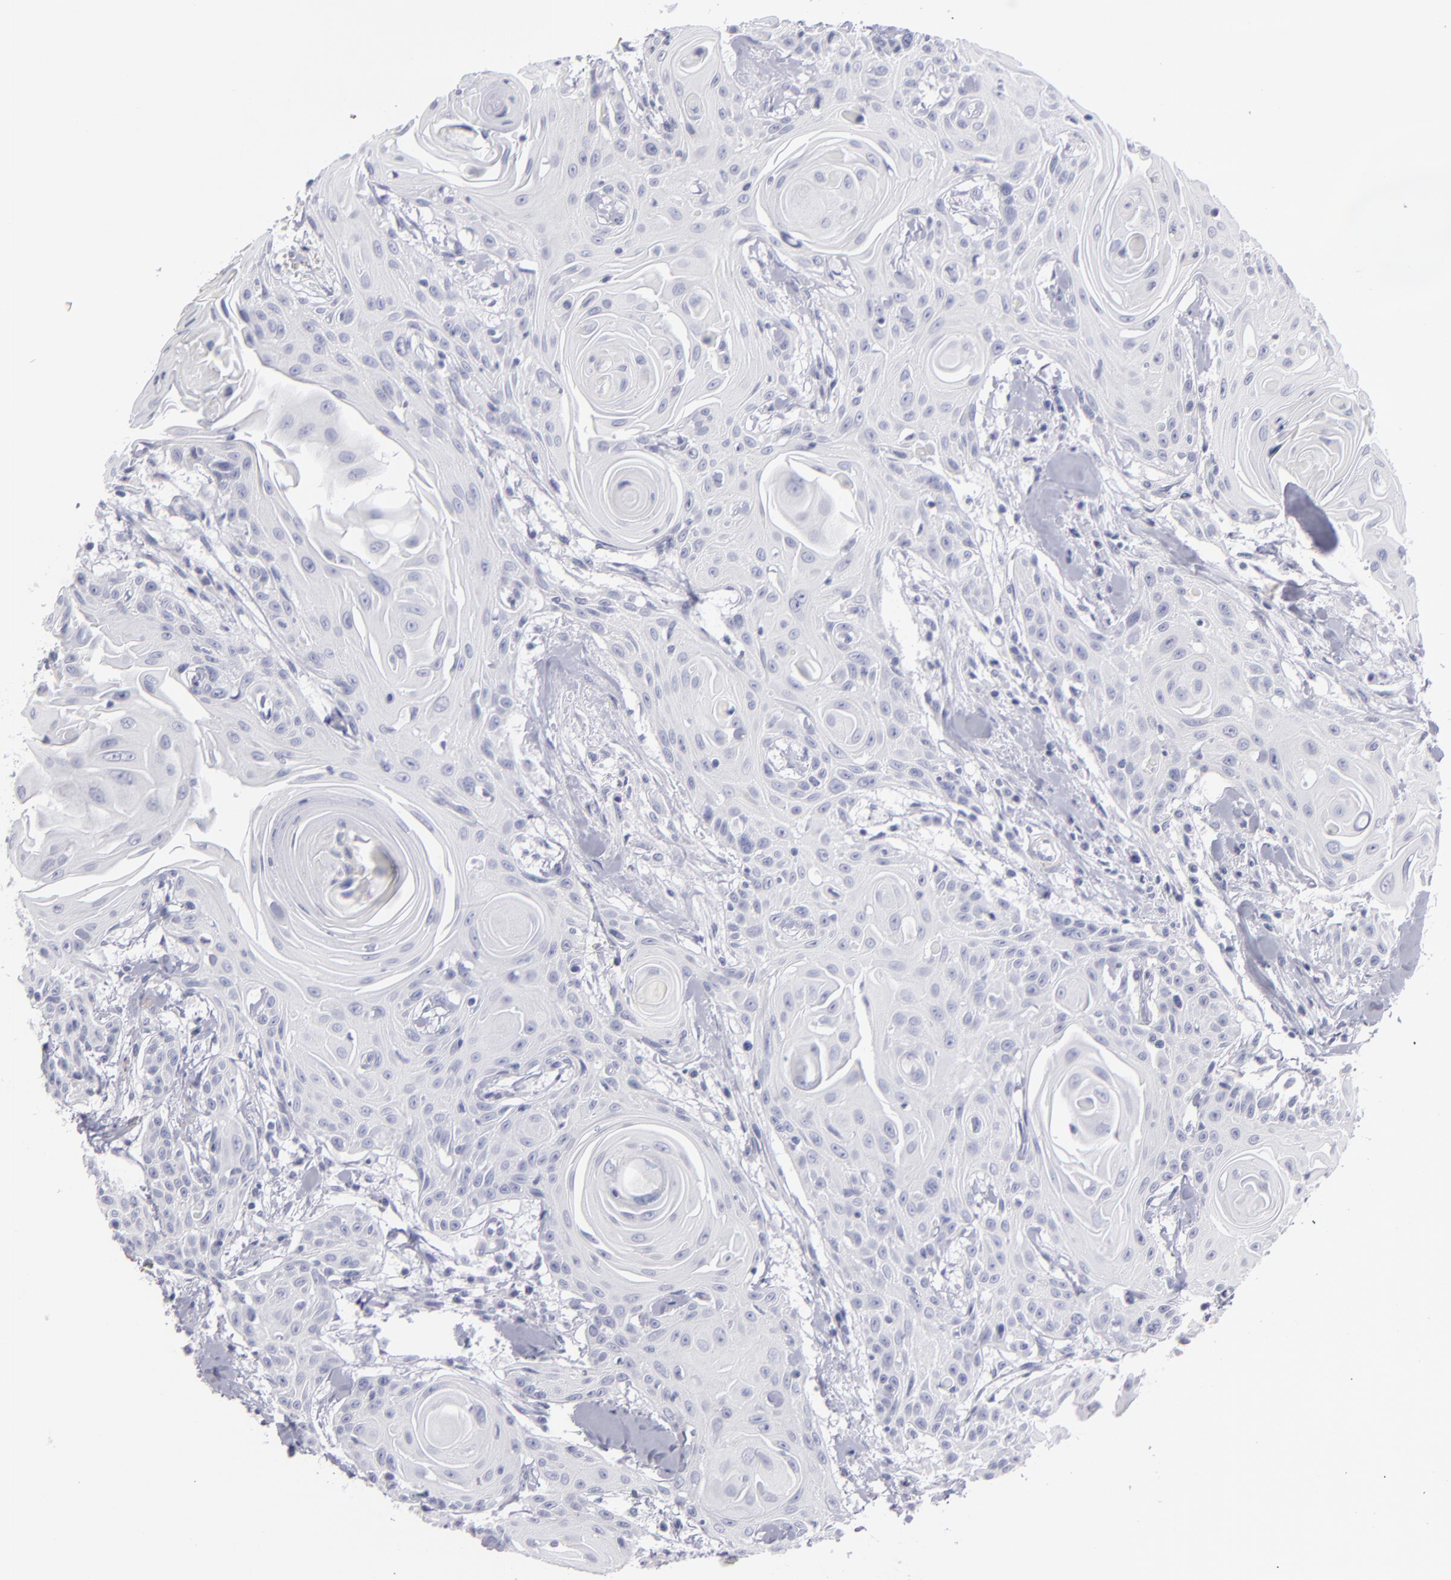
{"staining": {"intensity": "negative", "quantity": "none", "location": "none"}, "tissue": "head and neck cancer", "cell_type": "Tumor cells", "image_type": "cancer", "snomed": [{"axis": "morphology", "description": "Squamous cell carcinoma, NOS"}, {"axis": "morphology", "description": "Squamous cell carcinoma, metastatic, NOS"}, {"axis": "topography", "description": "Lymph node"}, {"axis": "topography", "description": "Salivary gland"}, {"axis": "topography", "description": "Head-Neck"}], "caption": "DAB immunohistochemical staining of head and neck cancer displays no significant staining in tumor cells.", "gene": "MYH11", "patient": {"sex": "female", "age": 74}}